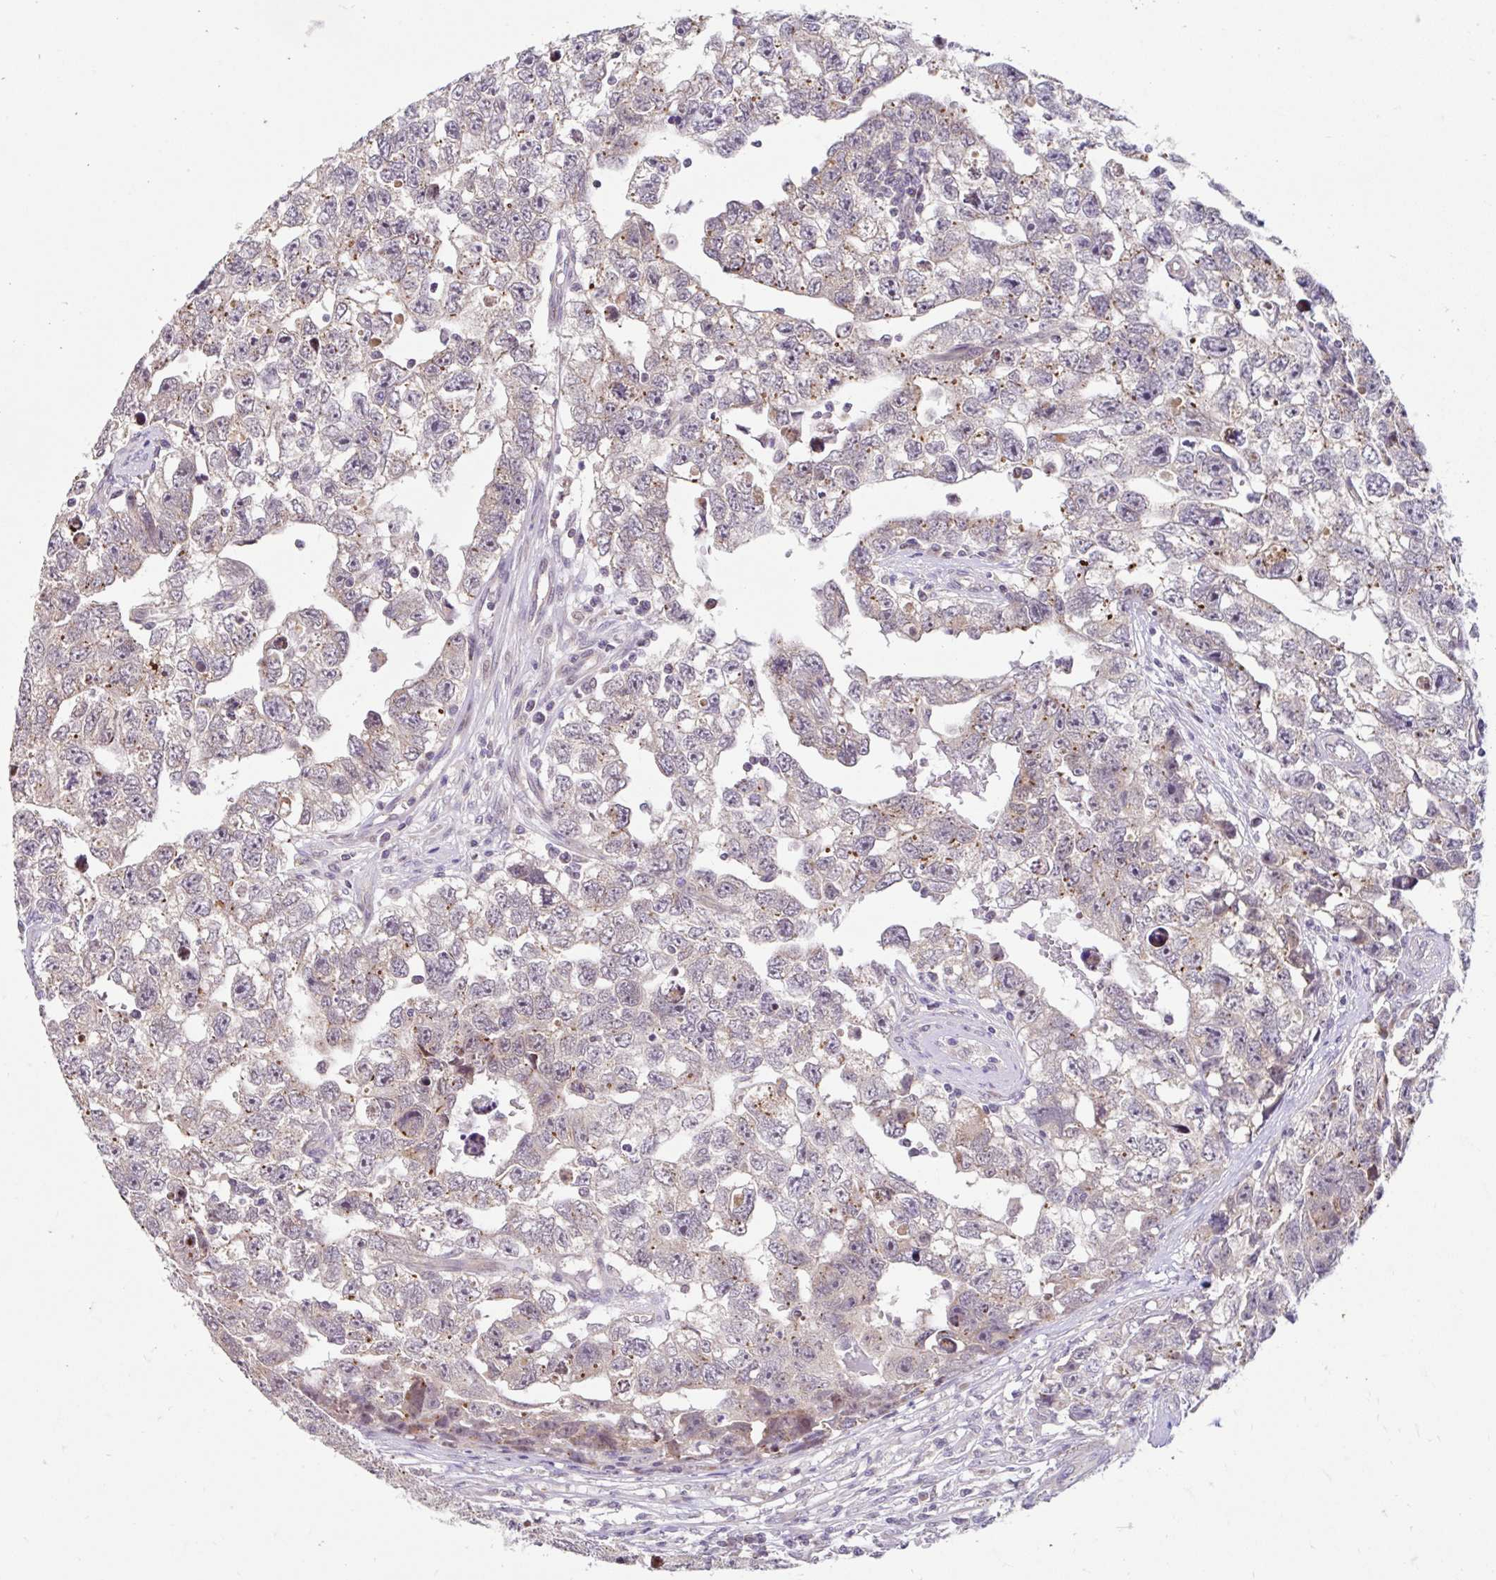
{"staining": {"intensity": "weak", "quantity": "<25%", "location": "cytoplasmic/membranous"}, "tissue": "testis cancer", "cell_type": "Tumor cells", "image_type": "cancer", "snomed": [{"axis": "morphology", "description": "Carcinoma, Embryonal, NOS"}, {"axis": "topography", "description": "Testis"}], "caption": "Immunohistochemistry of testis cancer (embryonal carcinoma) demonstrates no staining in tumor cells.", "gene": "NT5C1B", "patient": {"sex": "male", "age": 22}}